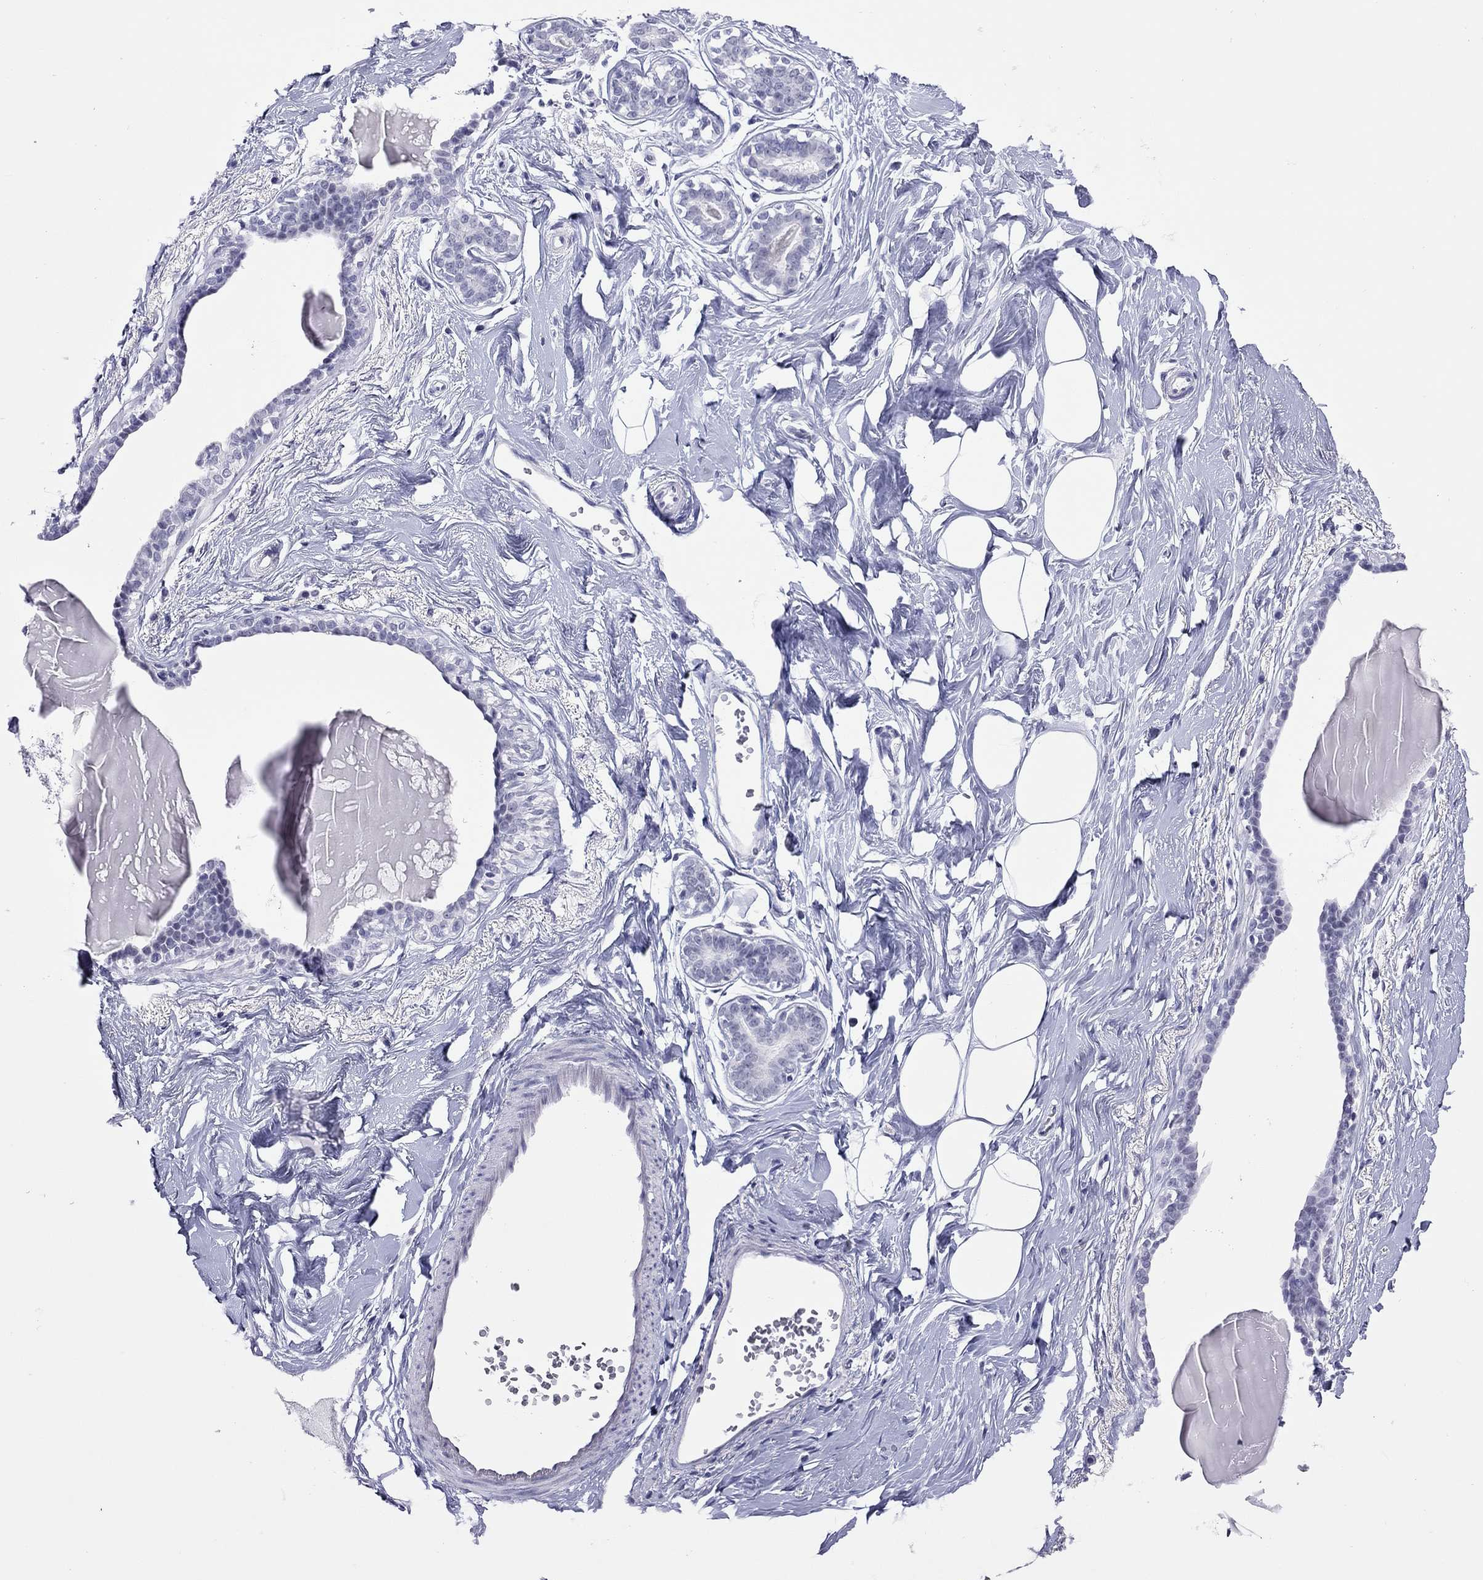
{"staining": {"intensity": "negative", "quantity": "none", "location": "none"}, "tissue": "breast", "cell_type": "Adipocytes", "image_type": "normal", "snomed": [{"axis": "morphology", "description": "Normal tissue, NOS"}, {"axis": "morphology", "description": "Lobular carcinoma, in situ"}, {"axis": "topography", "description": "Breast"}], "caption": "Human breast stained for a protein using immunohistochemistry demonstrates no positivity in adipocytes.", "gene": "JHY", "patient": {"sex": "female", "age": 35}}